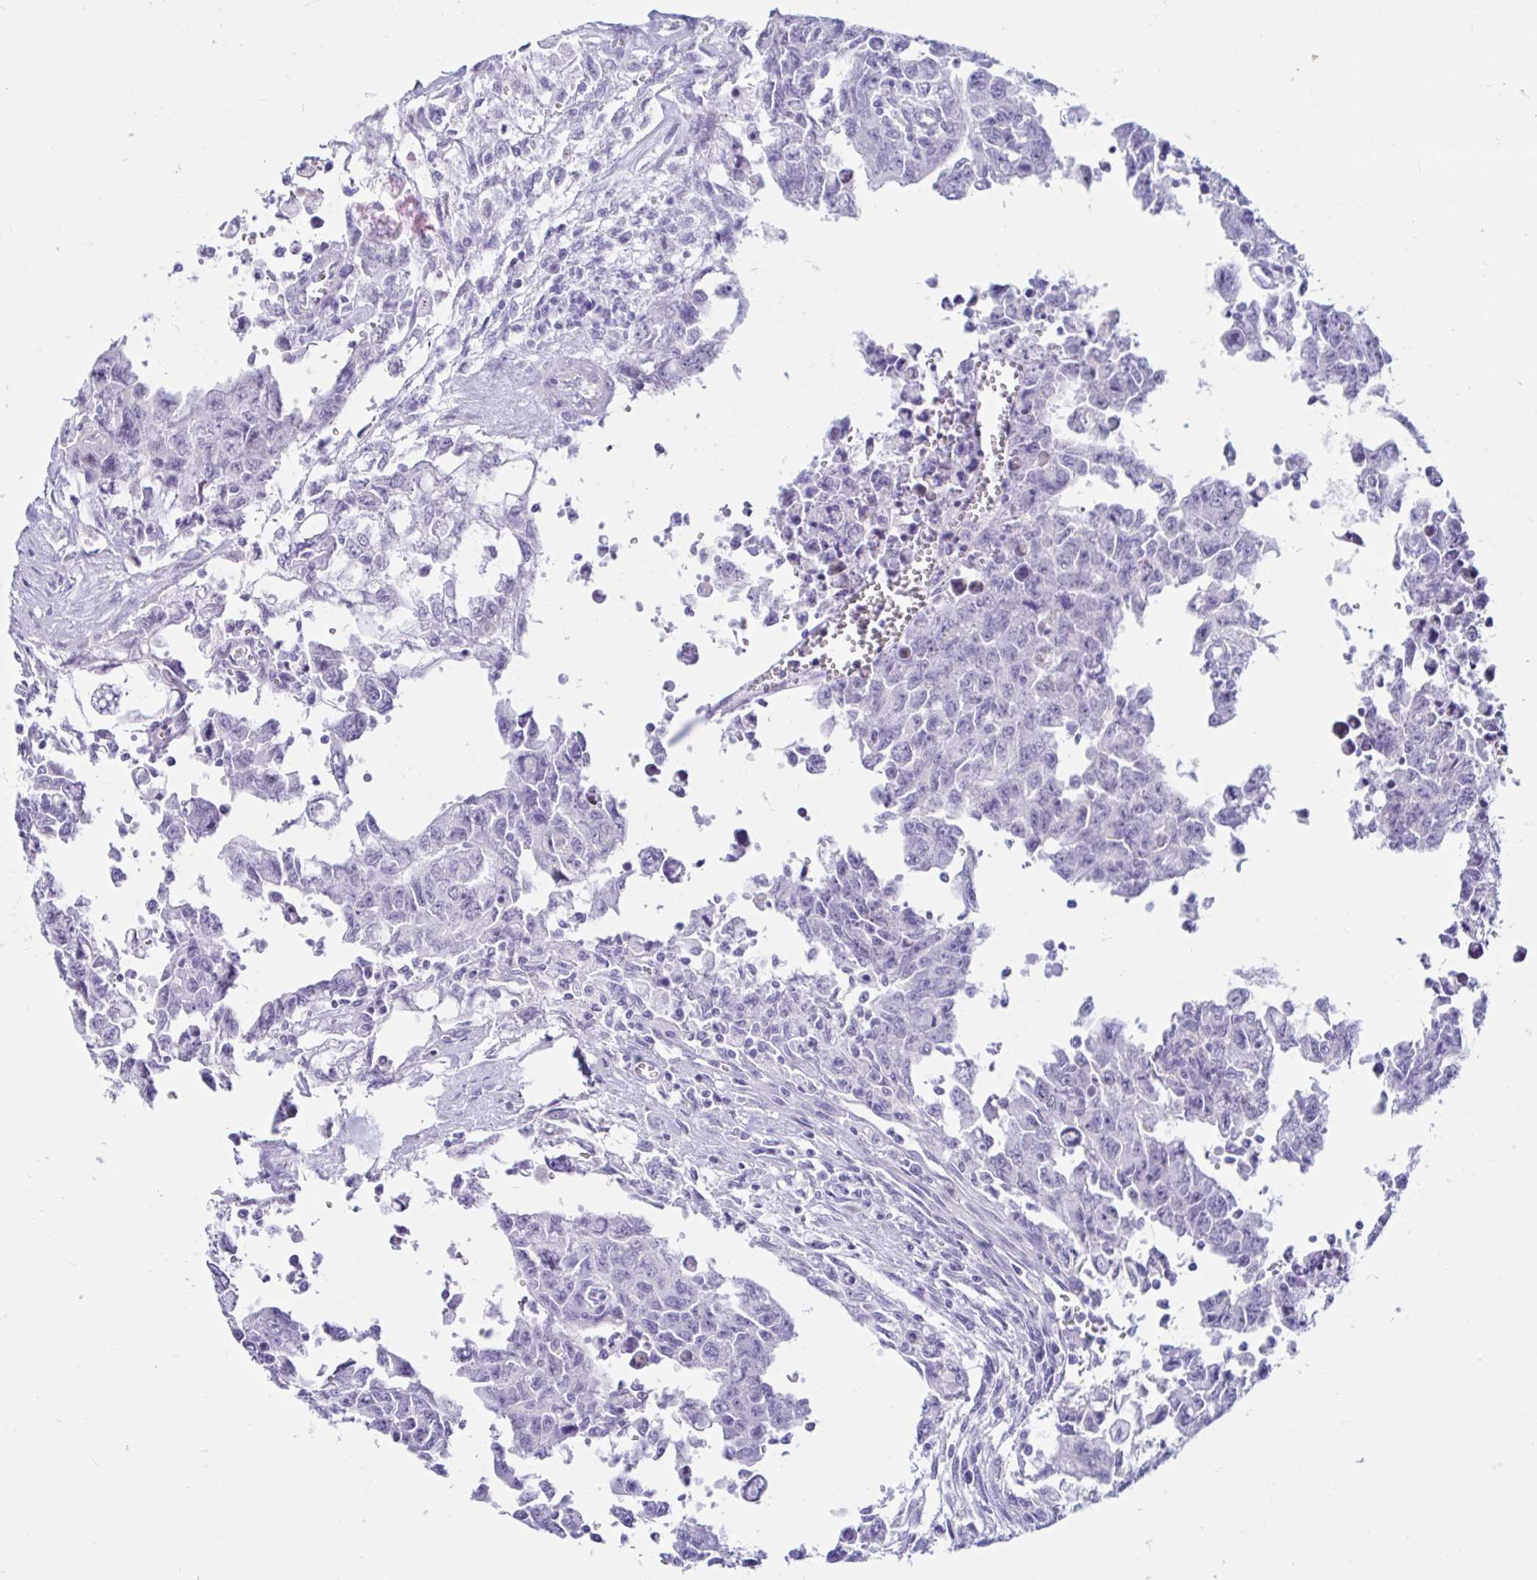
{"staining": {"intensity": "negative", "quantity": "none", "location": "none"}, "tissue": "testis cancer", "cell_type": "Tumor cells", "image_type": "cancer", "snomed": [{"axis": "morphology", "description": "Carcinoma, Embryonal, NOS"}, {"axis": "topography", "description": "Testis"}], "caption": "A histopathology image of testis embryonal carcinoma stained for a protein shows no brown staining in tumor cells.", "gene": "BEST1", "patient": {"sex": "male", "age": 24}}